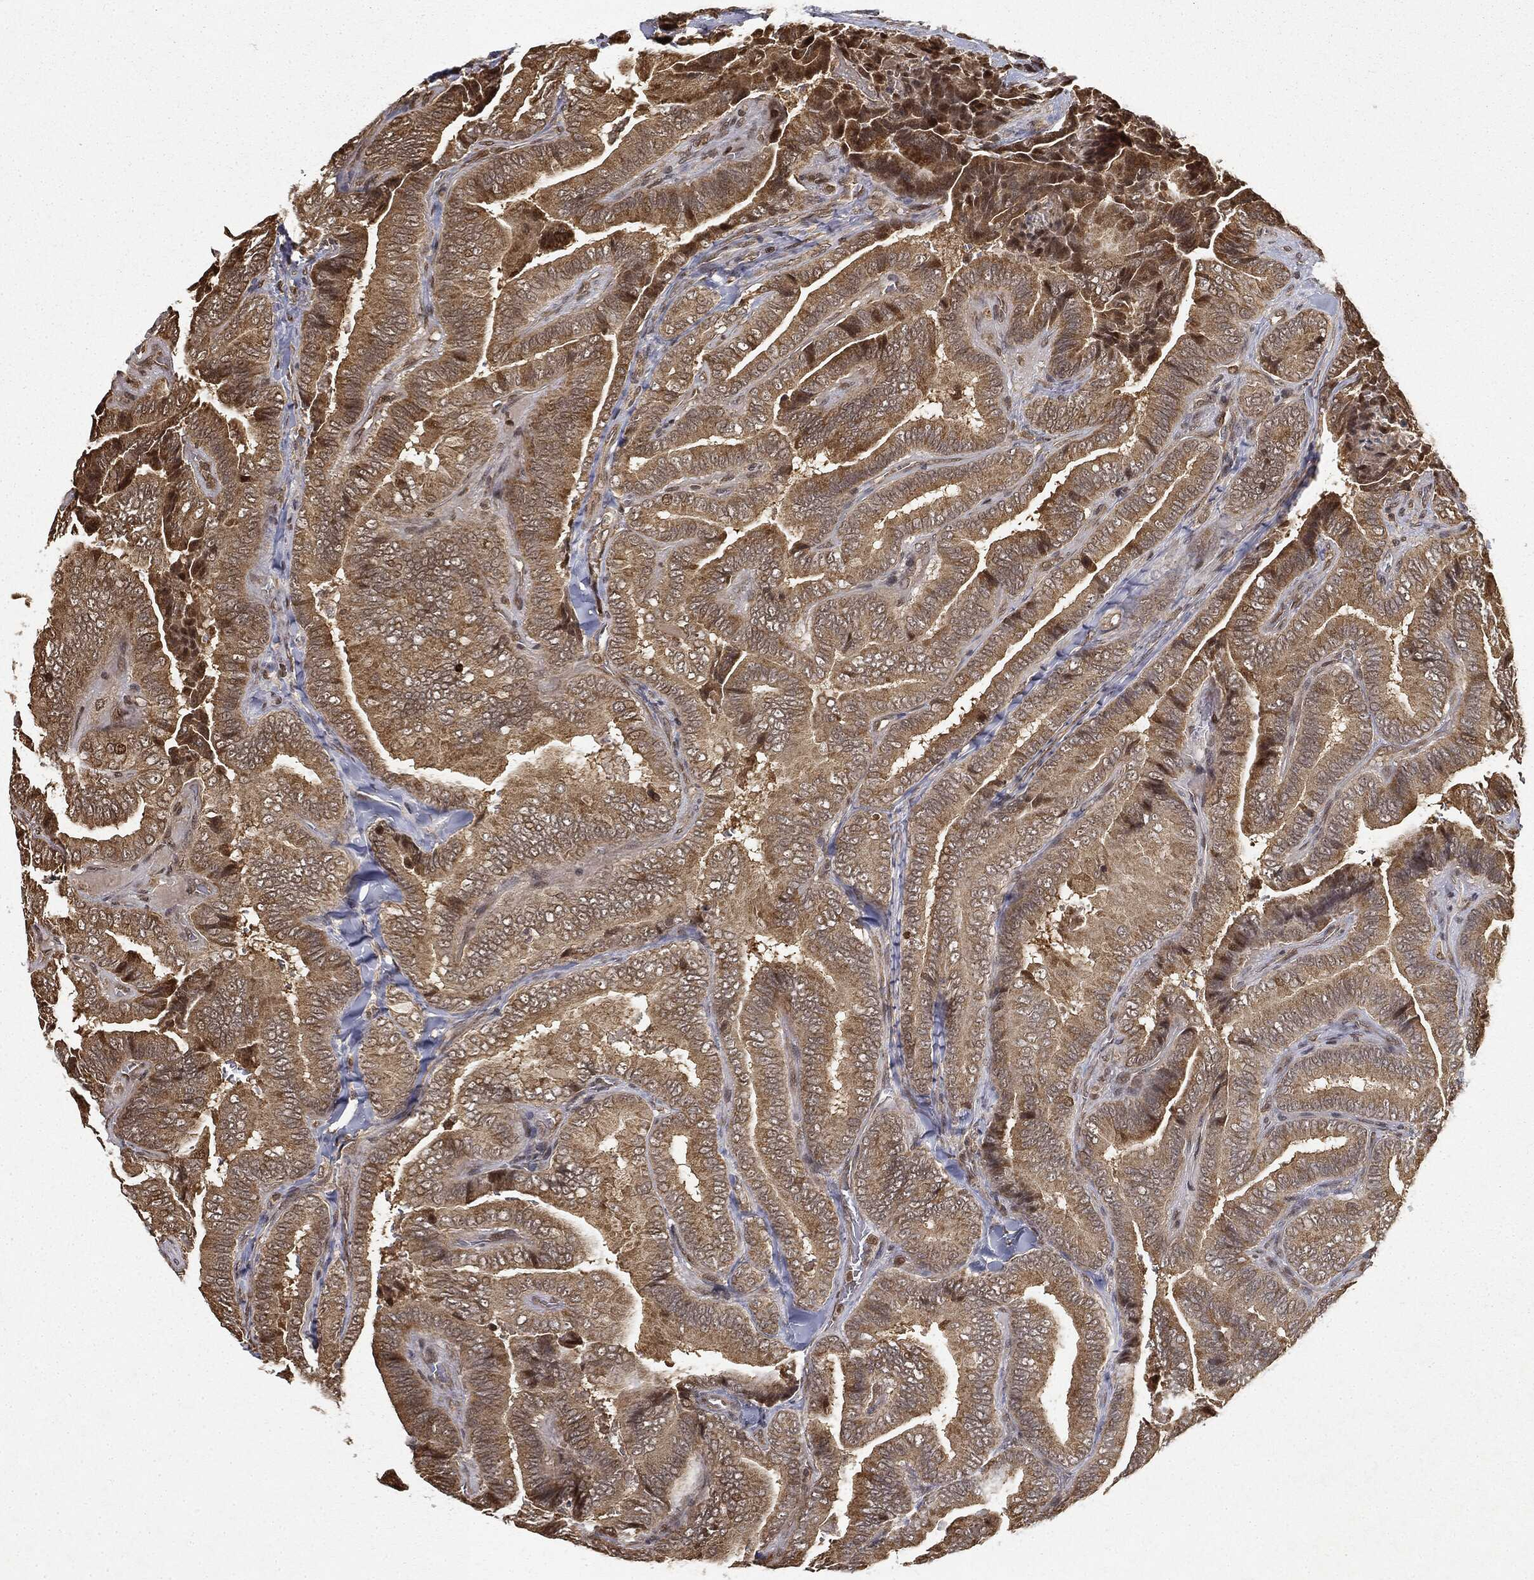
{"staining": {"intensity": "moderate", "quantity": "25%-75%", "location": "cytoplasmic/membranous,nuclear"}, "tissue": "thyroid cancer", "cell_type": "Tumor cells", "image_type": "cancer", "snomed": [{"axis": "morphology", "description": "Papillary adenocarcinoma, NOS"}, {"axis": "topography", "description": "Thyroid gland"}], "caption": "IHC (DAB) staining of human papillary adenocarcinoma (thyroid) demonstrates moderate cytoplasmic/membranous and nuclear protein staining in about 25%-75% of tumor cells.", "gene": "ZNHIT6", "patient": {"sex": "male", "age": 61}}